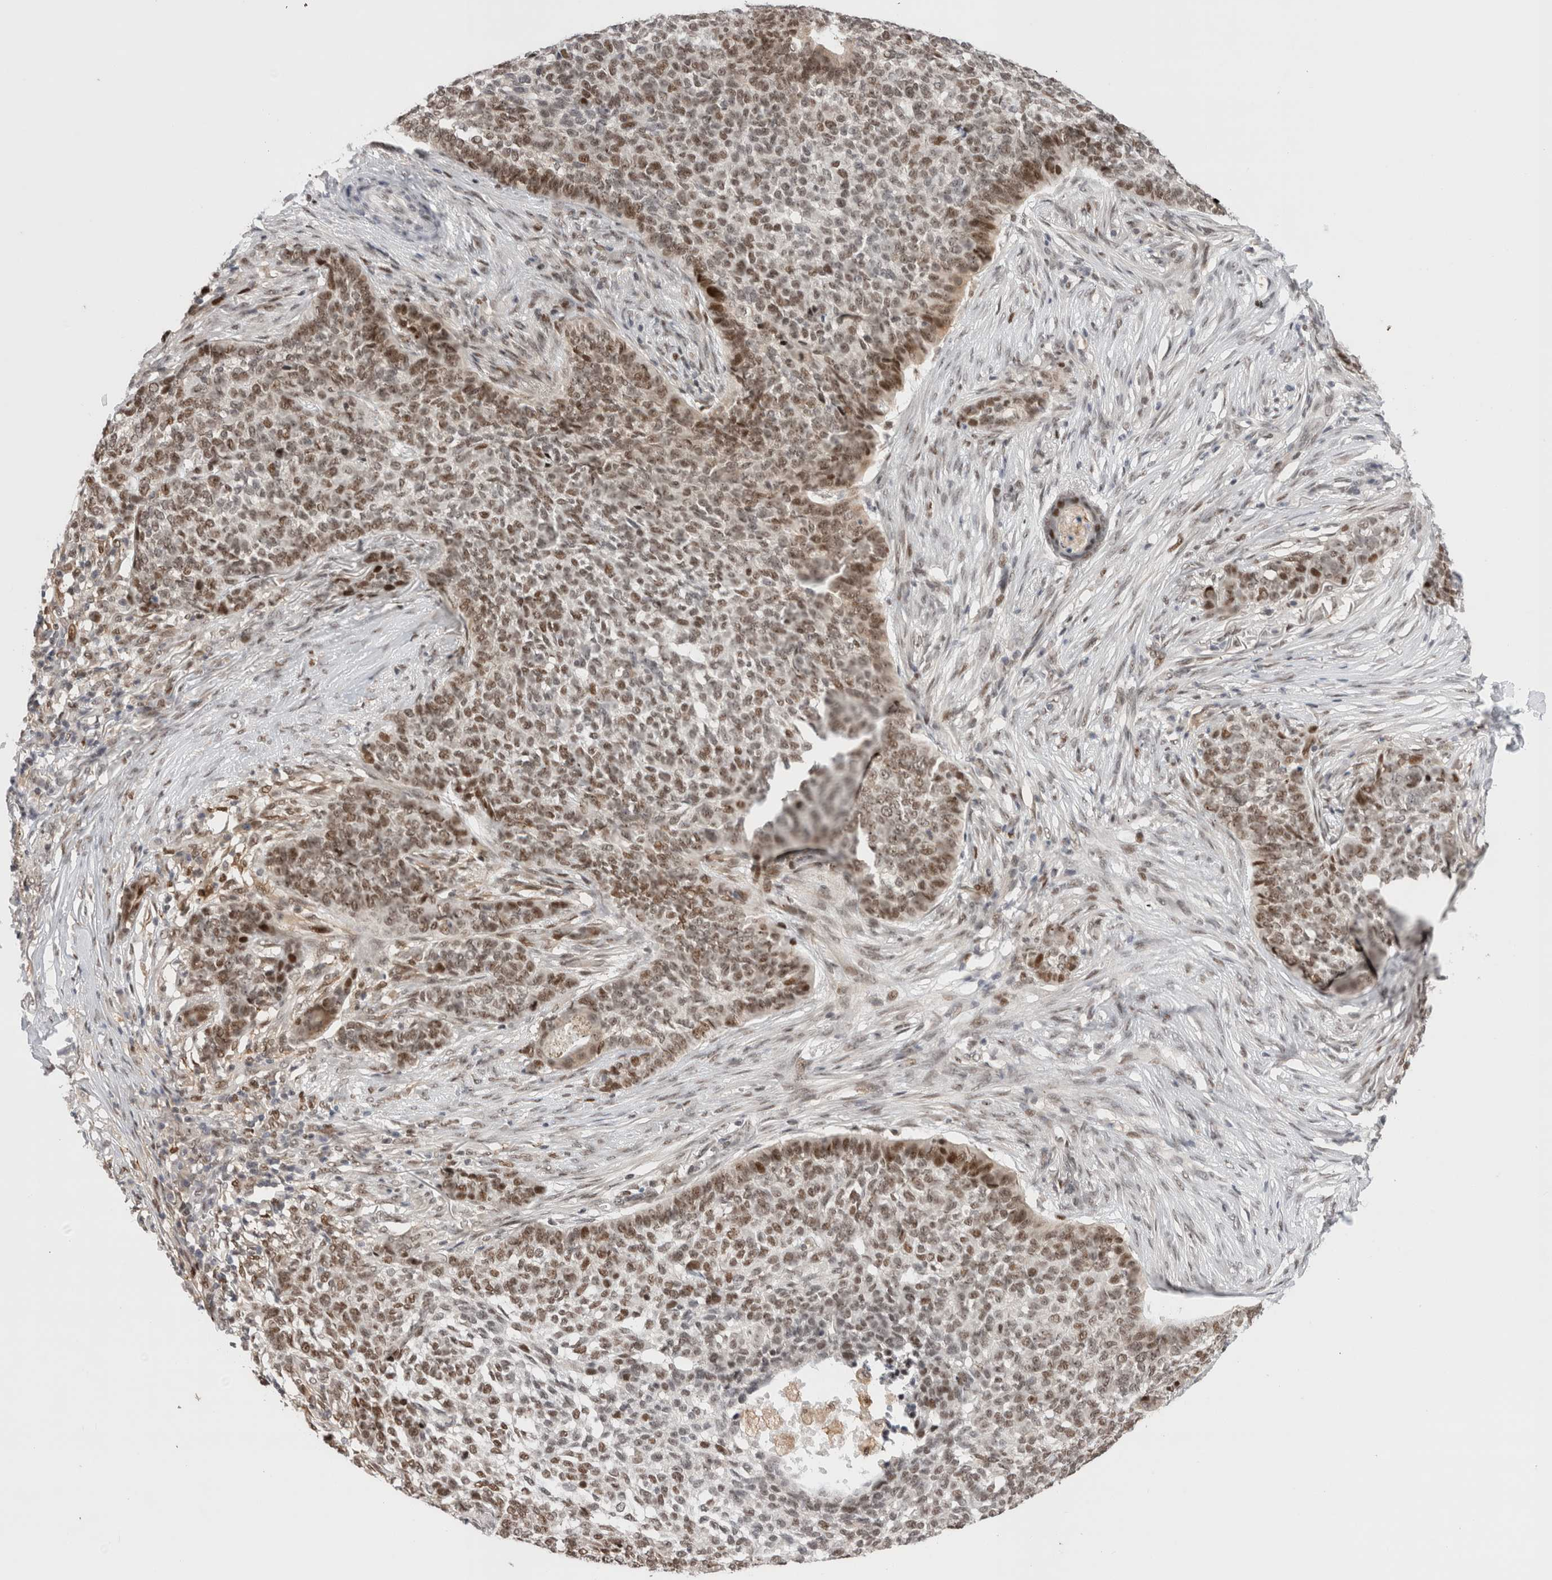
{"staining": {"intensity": "moderate", "quantity": ">75%", "location": "nuclear"}, "tissue": "skin cancer", "cell_type": "Tumor cells", "image_type": "cancer", "snomed": [{"axis": "morphology", "description": "Basal cell carcinoma"}, {"axis": "topography", "description": "Skin"}], "caption": "Skin basal cell carcinoma stained with DAB immunohistochemistry shows medium levels of moderate nuclear expression in approximately >75% of tumor cells.", "gene": "ZNF521", "patient": {"sex": "male", "age": 85}}